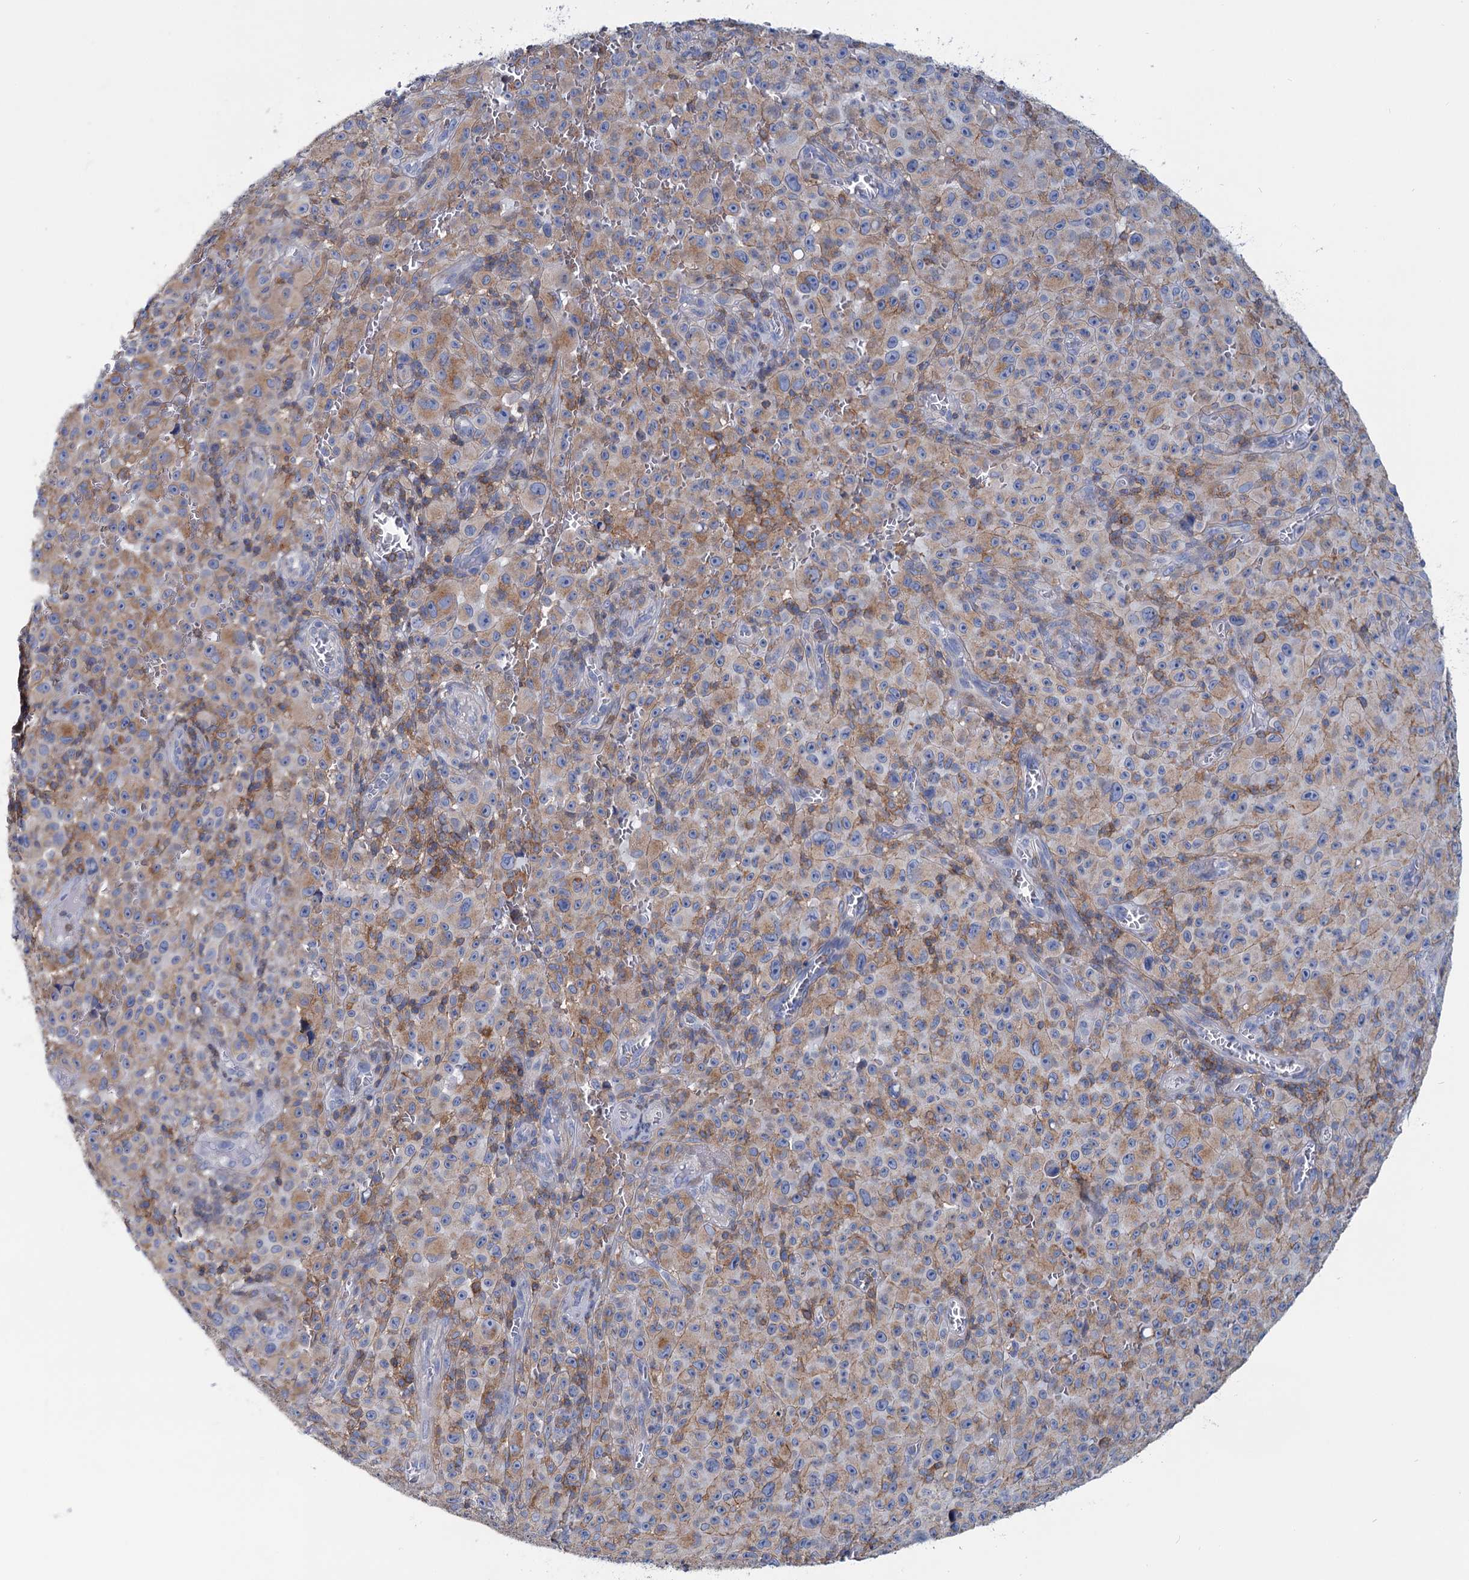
{"staining": {"intensity": "moderate", "quantity": "25%-75%", "location": "cytoplasmic/membranous"}, "tissue": "melanoma", "cell_type": "Tumor cells", "image_type": "cancer", "snomed": [{"axis": "morphology", "description": "Malignant melanoma, NOS"}, {"axis": "topography", "description": "Skin"}], "caption": "Tumor cells show moderate cytoplasmic/membranous expression in about 25%-75% of cells in malignant melanoma.", "gene": "LRCH4", "patient": {"sex": "female", "age": 82}}